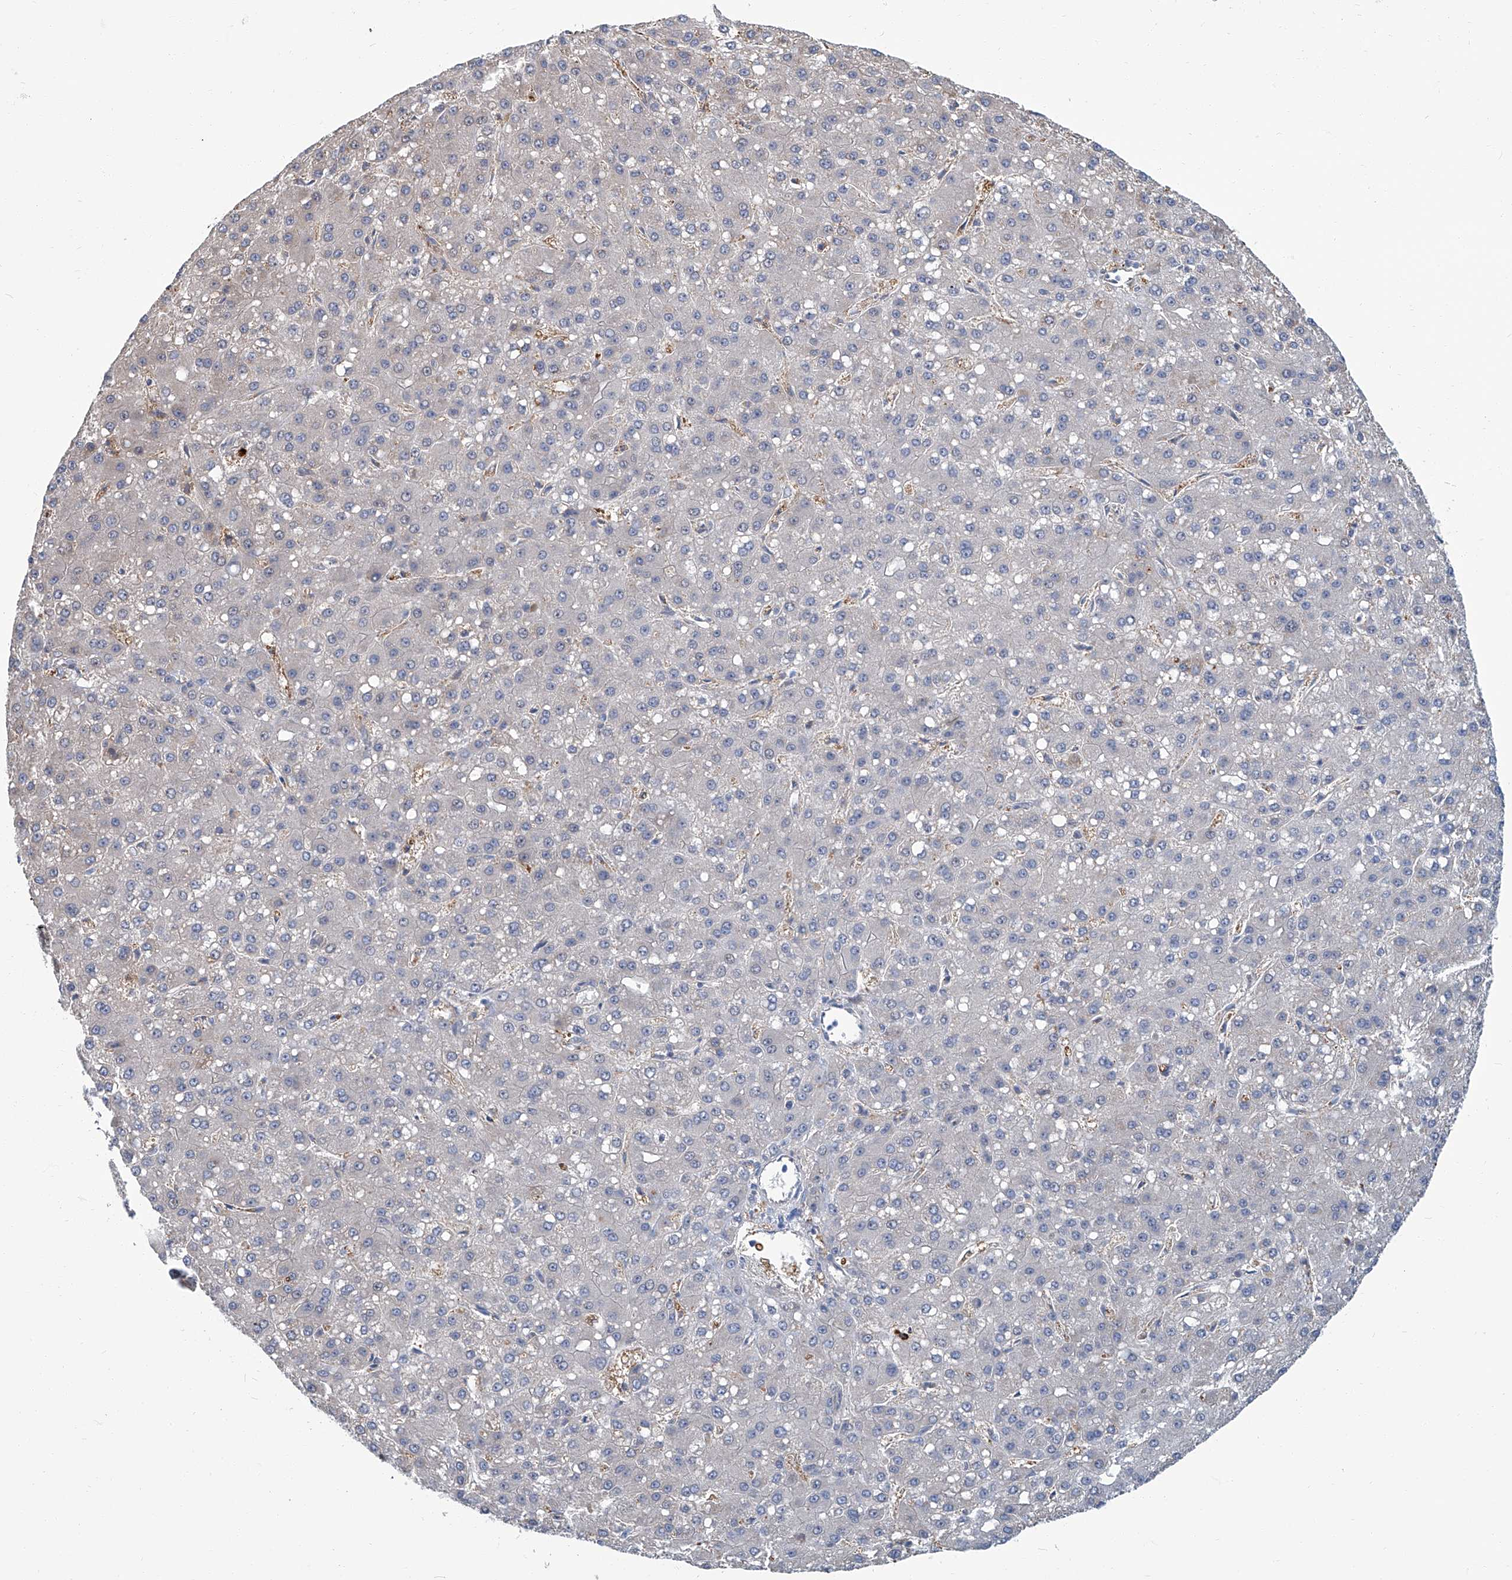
{"staining": {"intensity": "negative", "quantity": "none", "location": "none"}, "tissue": "liver cancer", "cell_type": "Tumor cells", "image_type": "cancer", "snomed": [{"axis": "morphology", "description": "Carcinoma, Hepatocellular, NOS"}, {"axis": "topography", "description": "Liver"}], "caption": "Immunohistochemical staining of liver cancer (hepatocellular carcinoma) exhibits no significant expression in tumor cells.", "gene": "PFKL", "patient": {"sex": "male", "age": 67}}